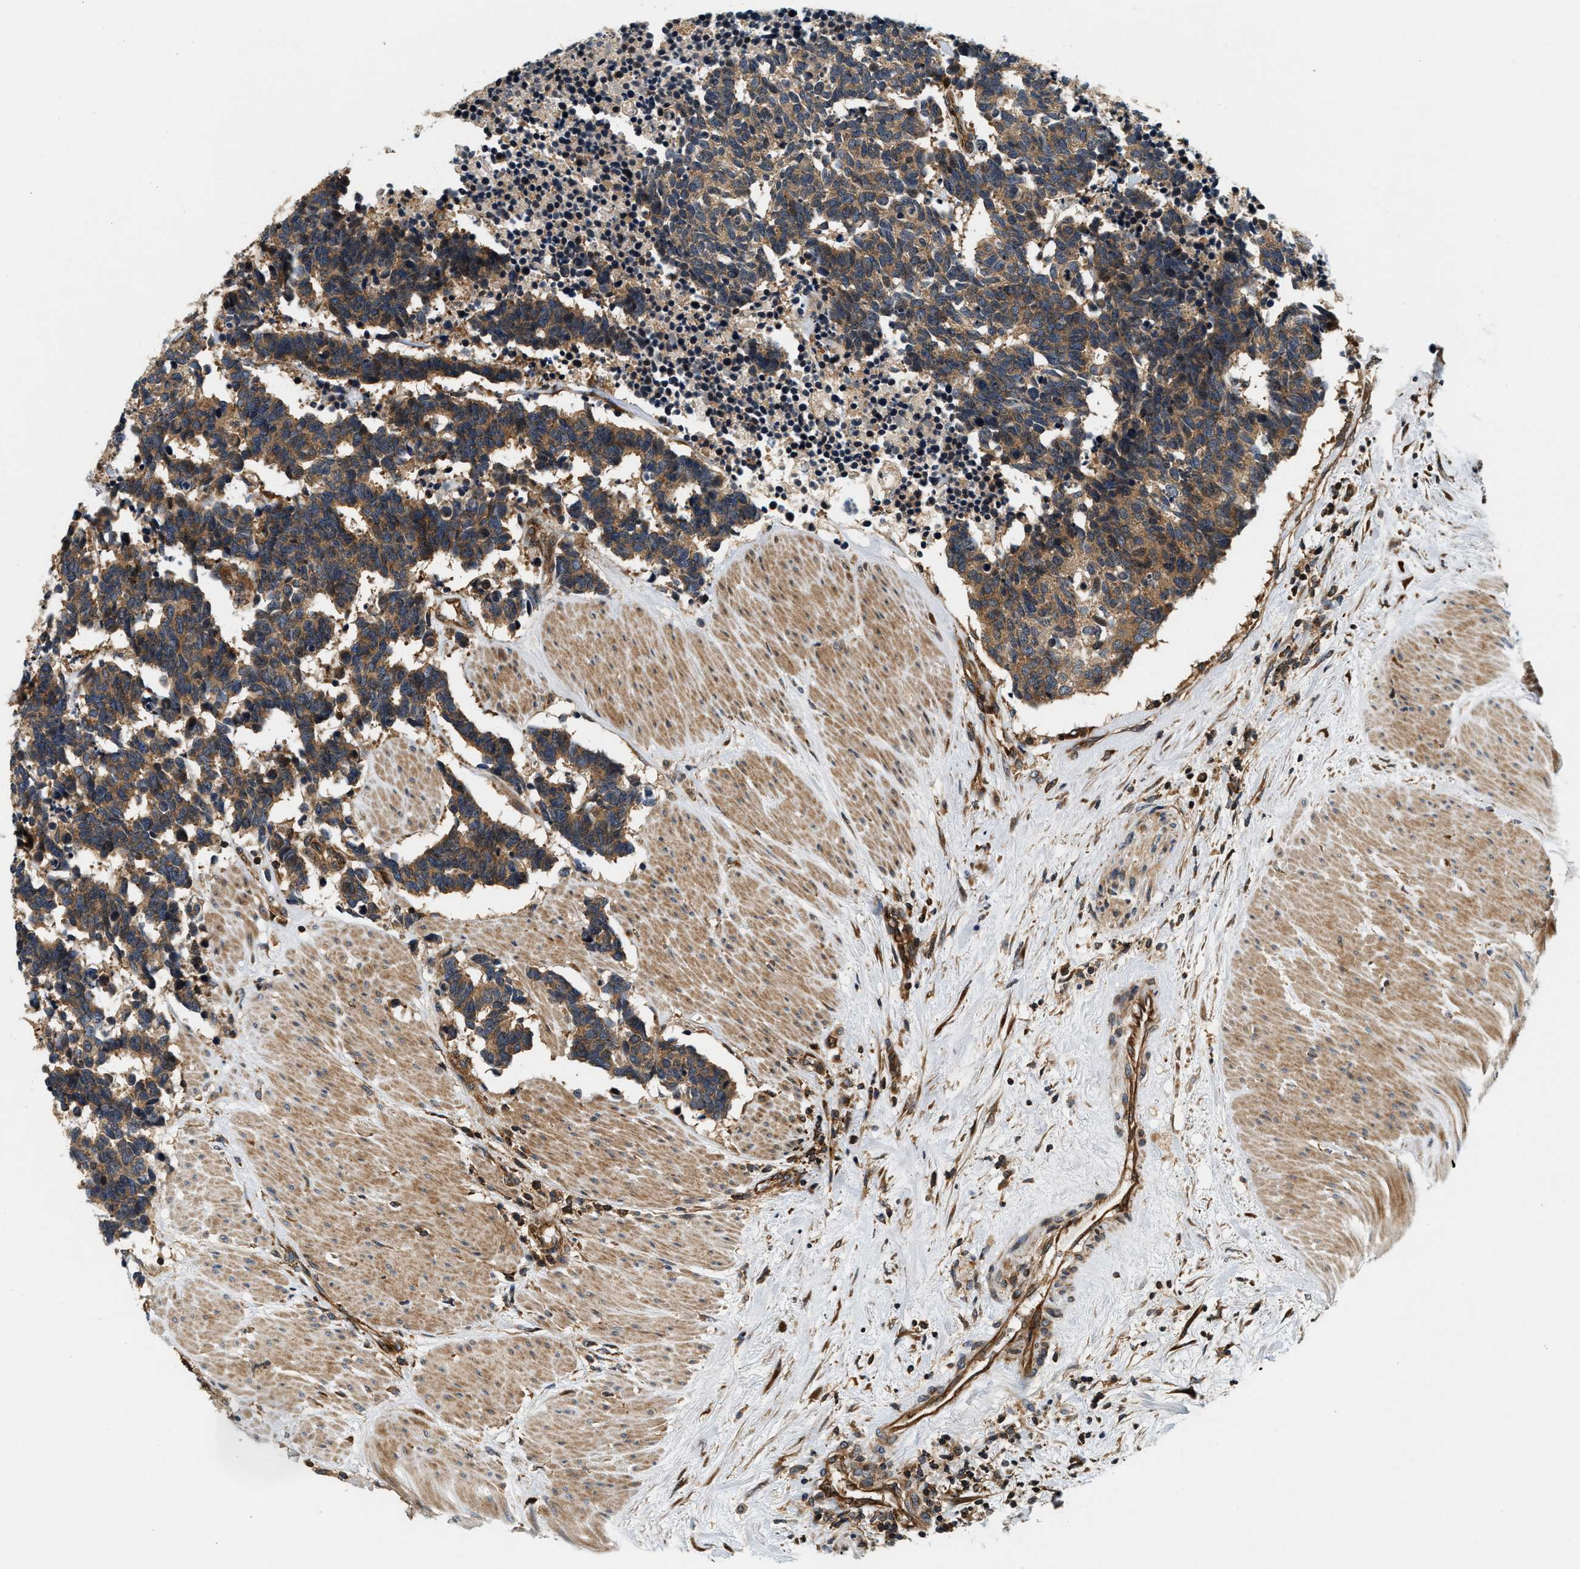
{"staining": {"intensity": "moderate", "quantity": ">75%", "location": "cytoplasmic/membranous"}, "tissue": "carcinoid", "cell_type": "Tumor cells", "image_type": "cancer", "snomed": [{"axis": "morphology", "description": "Carcinoma, NOS"}, {"axis": "morphology", "description": "Carcinoid, malignant, NOS"}, {"axis": "topography", "description": "Urinary bladder"}], "caption": "Carcinoid (malignant) was stained to show a protein in brown. There is medium levels of moderate cytoplasmic/membranous positivity in approximately >75% of tumor cells.", "gene": "SAMD9", "patient": {"sex": "male", "age": 57}}